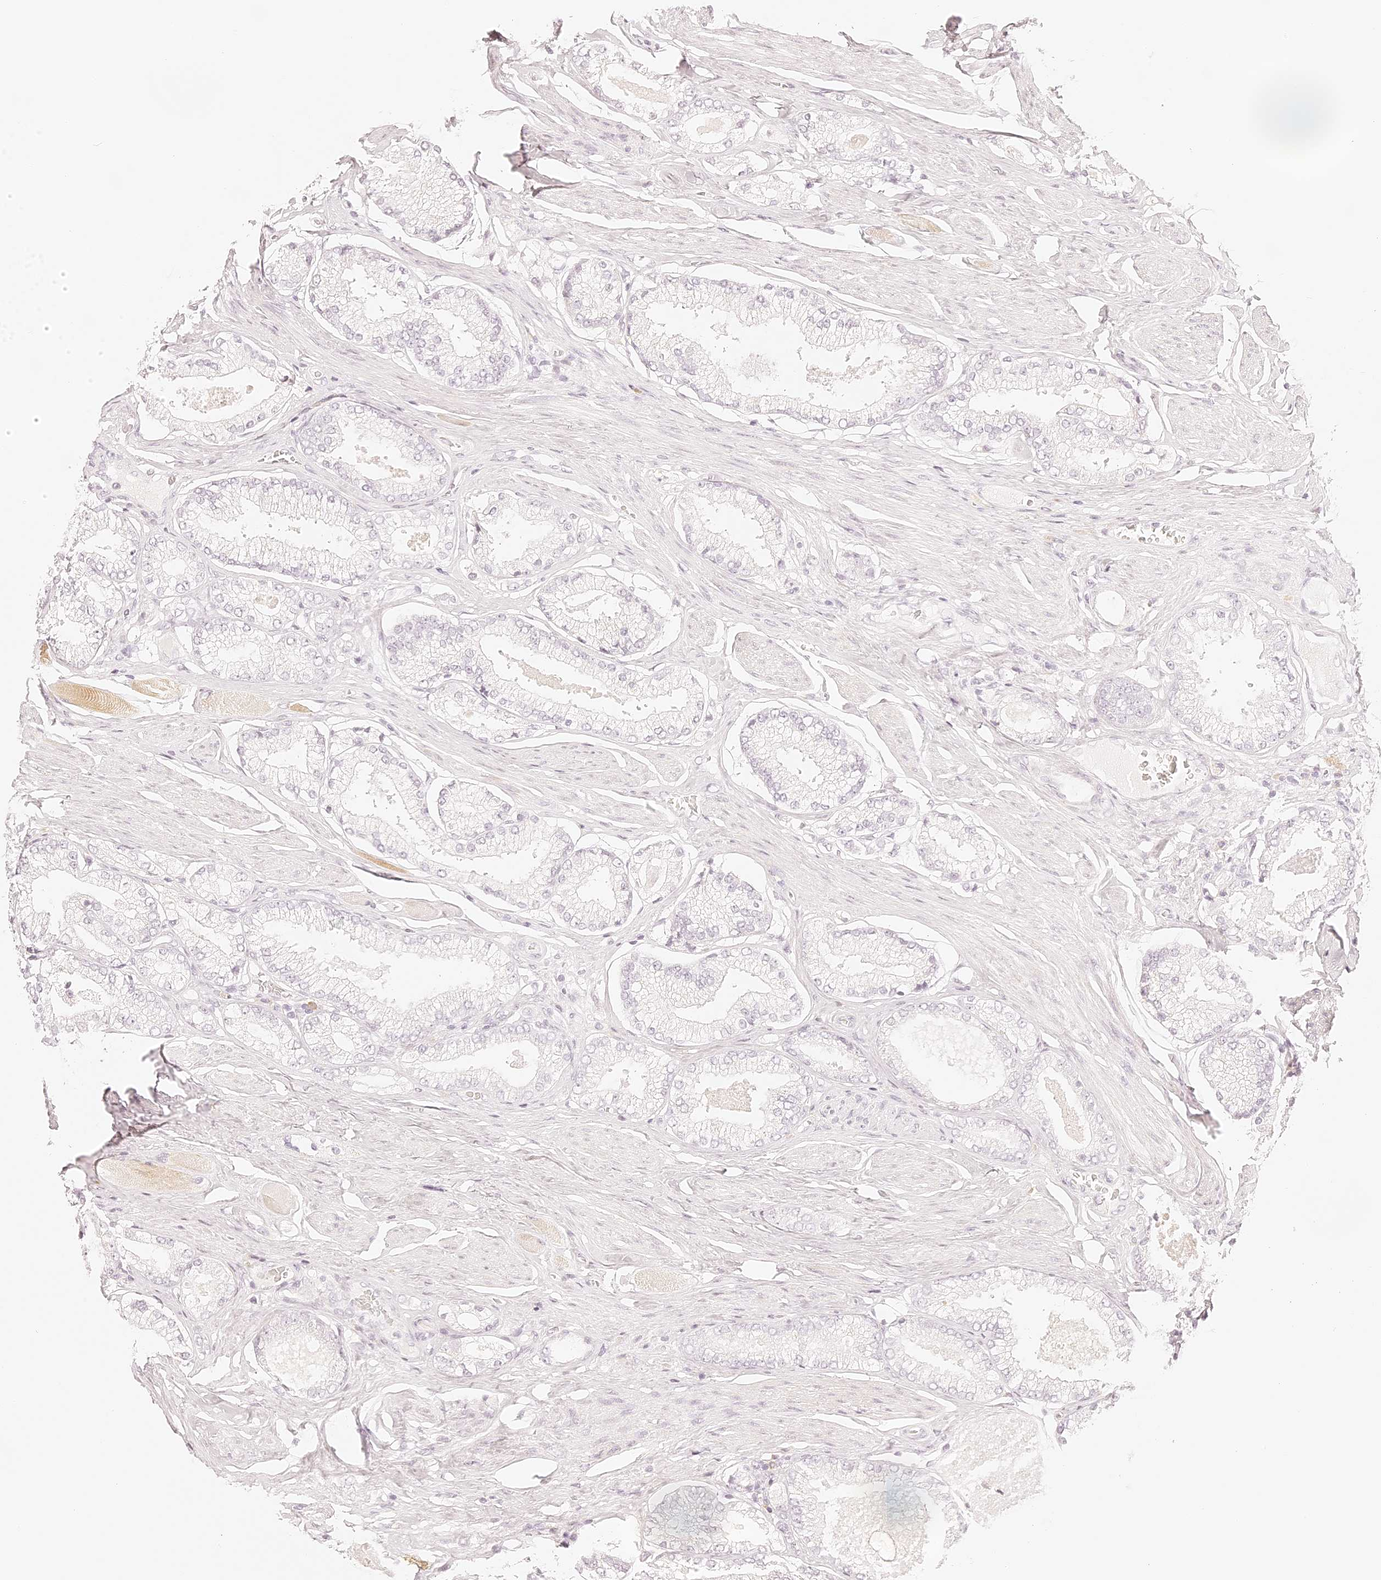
{"staining": {"intensity": "negative", "quantity": "none", "location": "none"}, "tissue": "prostate cancer", "cell_type": "Tumor cells", "image_type": "cancer", "snomed": [{"axis": "morphology", "description": "Adenocarcinoma, Low grade"}, {"axis": "topography", "description": "Prostate"}], "caption": "Immunohistochemistry photomicrograph of neoplastic tissue: low-grade adenocarcinoma (prostate) stained with DAB (3,3'-diaminobenzidine) displays no significant protein positivity in tumor cells.", "gene": "TRIM45", "patient": {"sex": "male", "age": 71}}